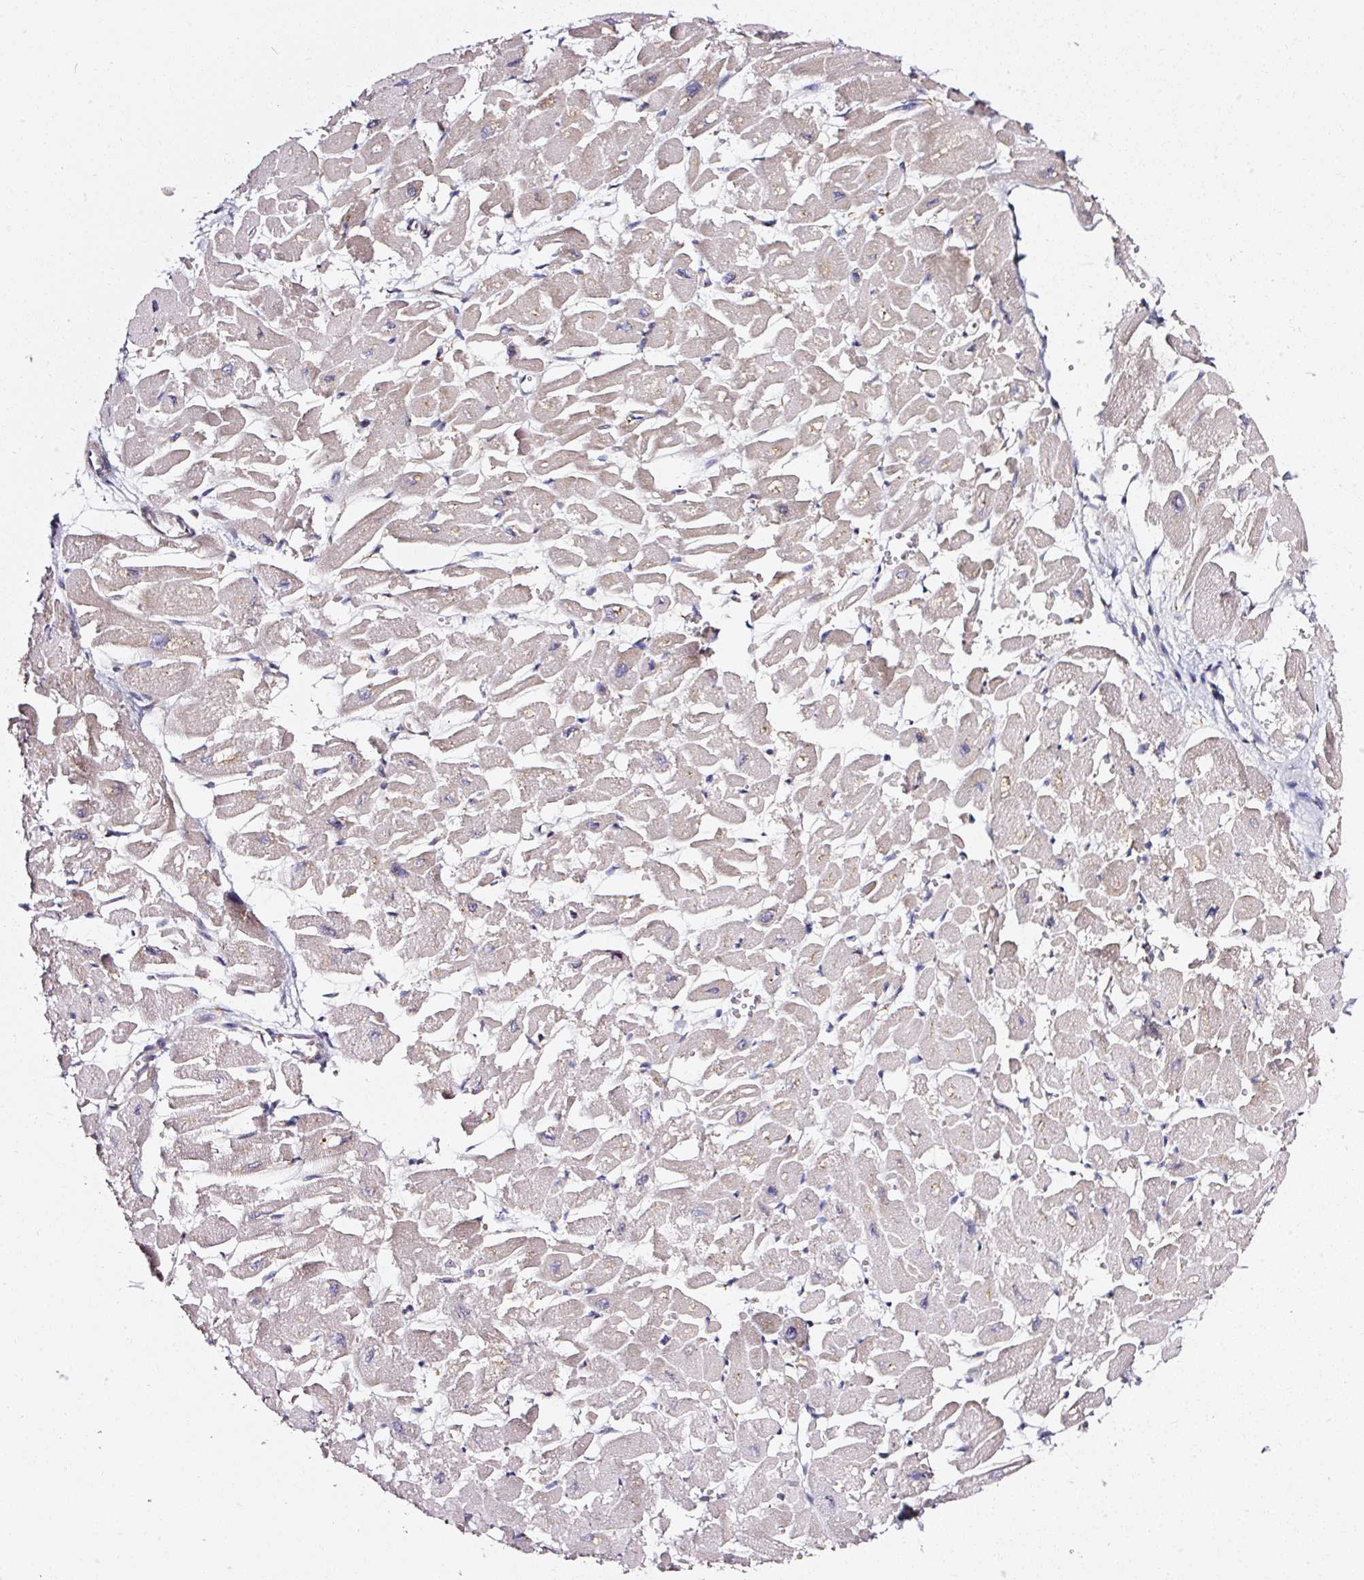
{"staining": {"intensity": "moderate", "quantity": "25%-75%", "location": "cytoplasmic/membranous"}, "tissue": "heart muscle", "cell_type": "Cardiomyocytes", "image_type": "normal", "snomed": [{"axis": "morphology", "description": "Normal tissue, NOS"}, {"axis": "topography", "description": "Heart"}], "caption": "IHC of unremarkable heart muscle demonstrates medium levels of moderate cytoplasmic/membranous staining in approximately 25%-75% of cardiomyocytes.", "gene": "RPL10A", "patient": {"sex": "male", "age": 54}}